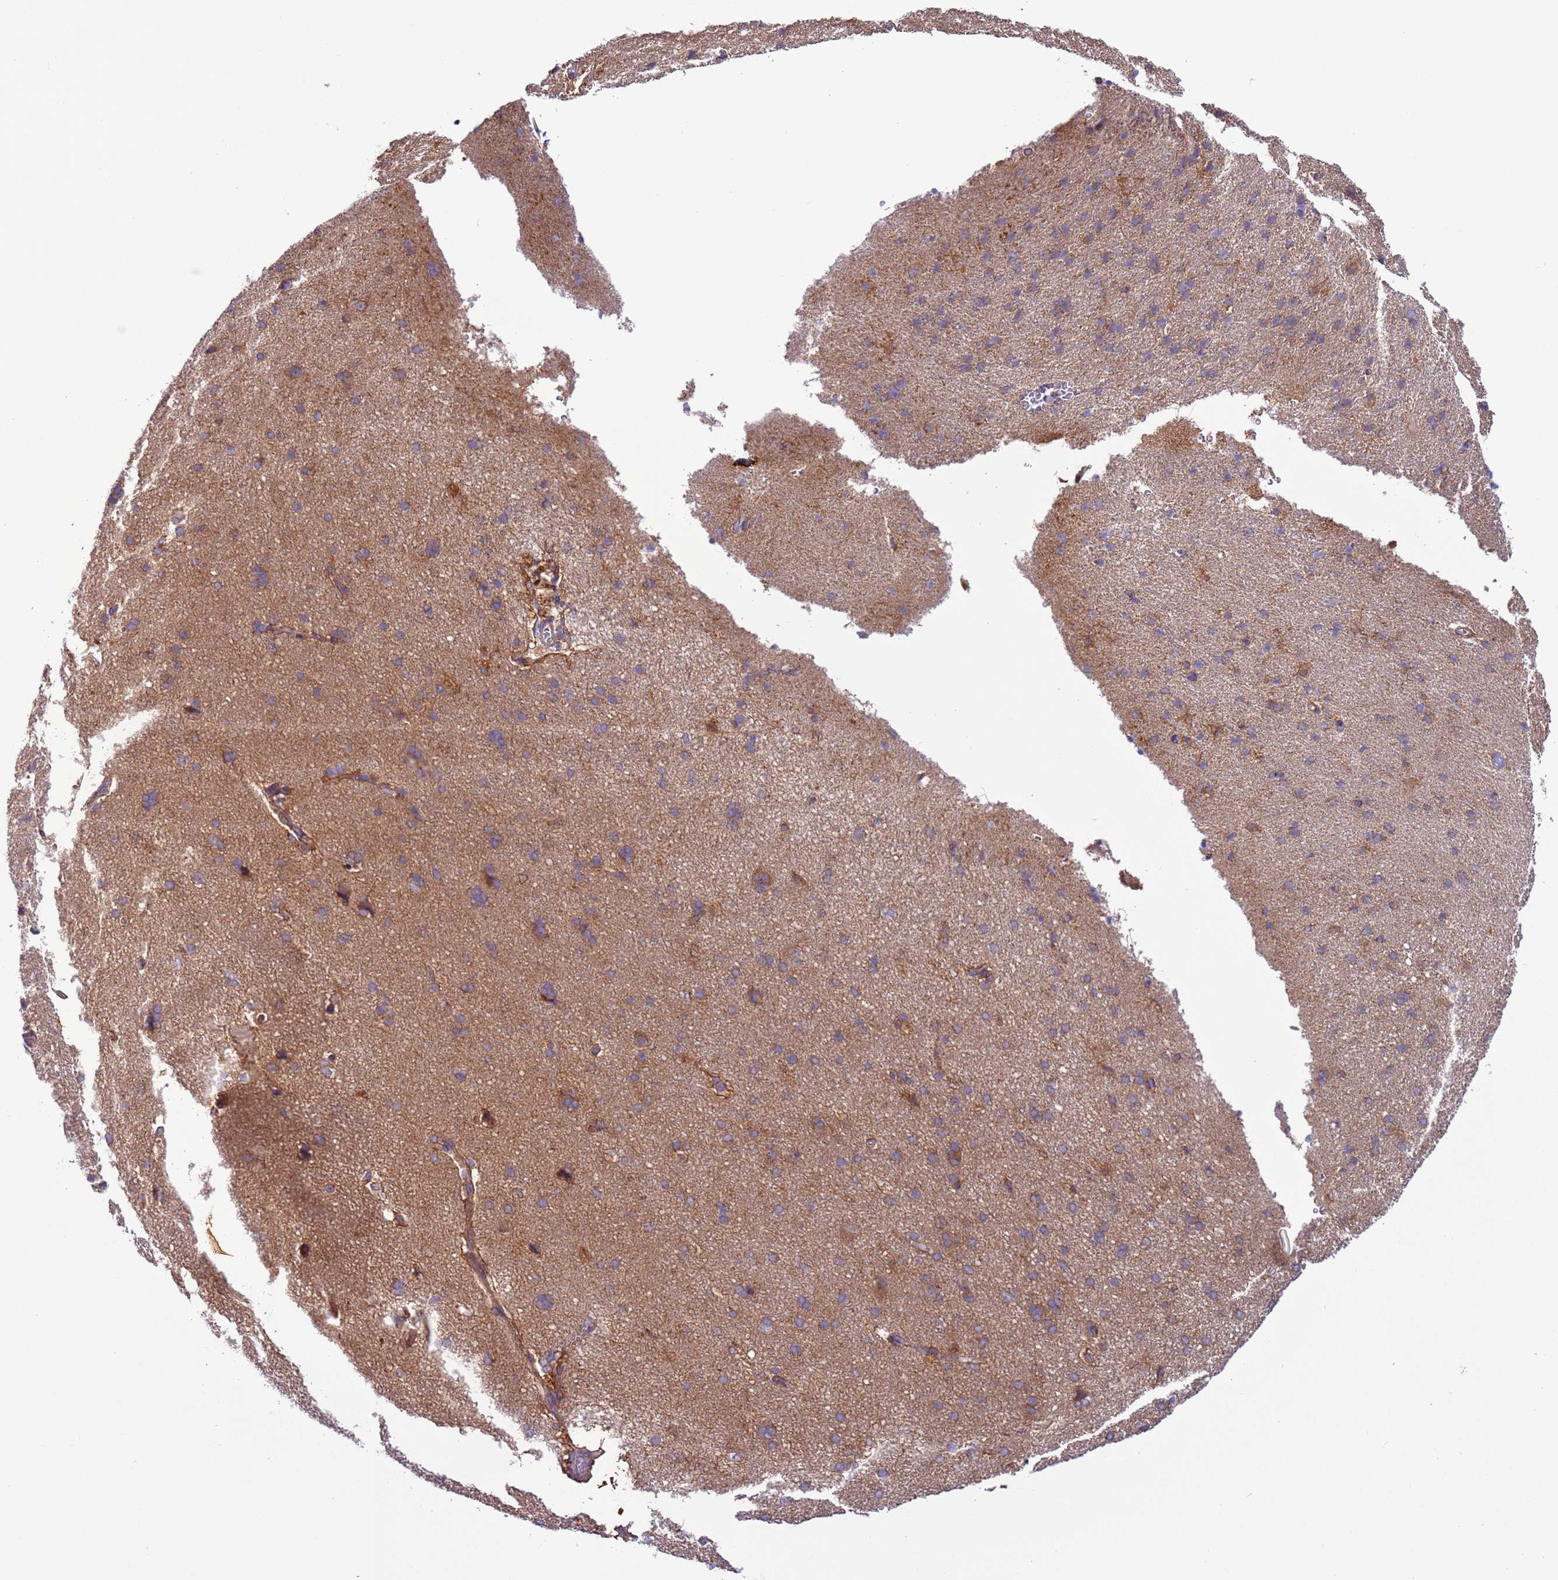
{"staining": {"intensity": "moderate", "quantity": ">75%", "location": "cytoplasmic/membranous"}, "tissue": "cerebral cortex", "cell_type": "Endothelial cells", "image_type": "normal", "snomed": [{"axis": "morphology", "description": "Normal tissue, NOS"}, {"axis": "topography", "description": "Cerebral cortex"}], "caption": "Human cerebral cortex stained with a brown dye shows moderate cytoplasmic/membranous positive staining in approximately >75% of endothelial cells.", "gene": "UQCRQ", "patient": {"sex": "male", "age": 62}}